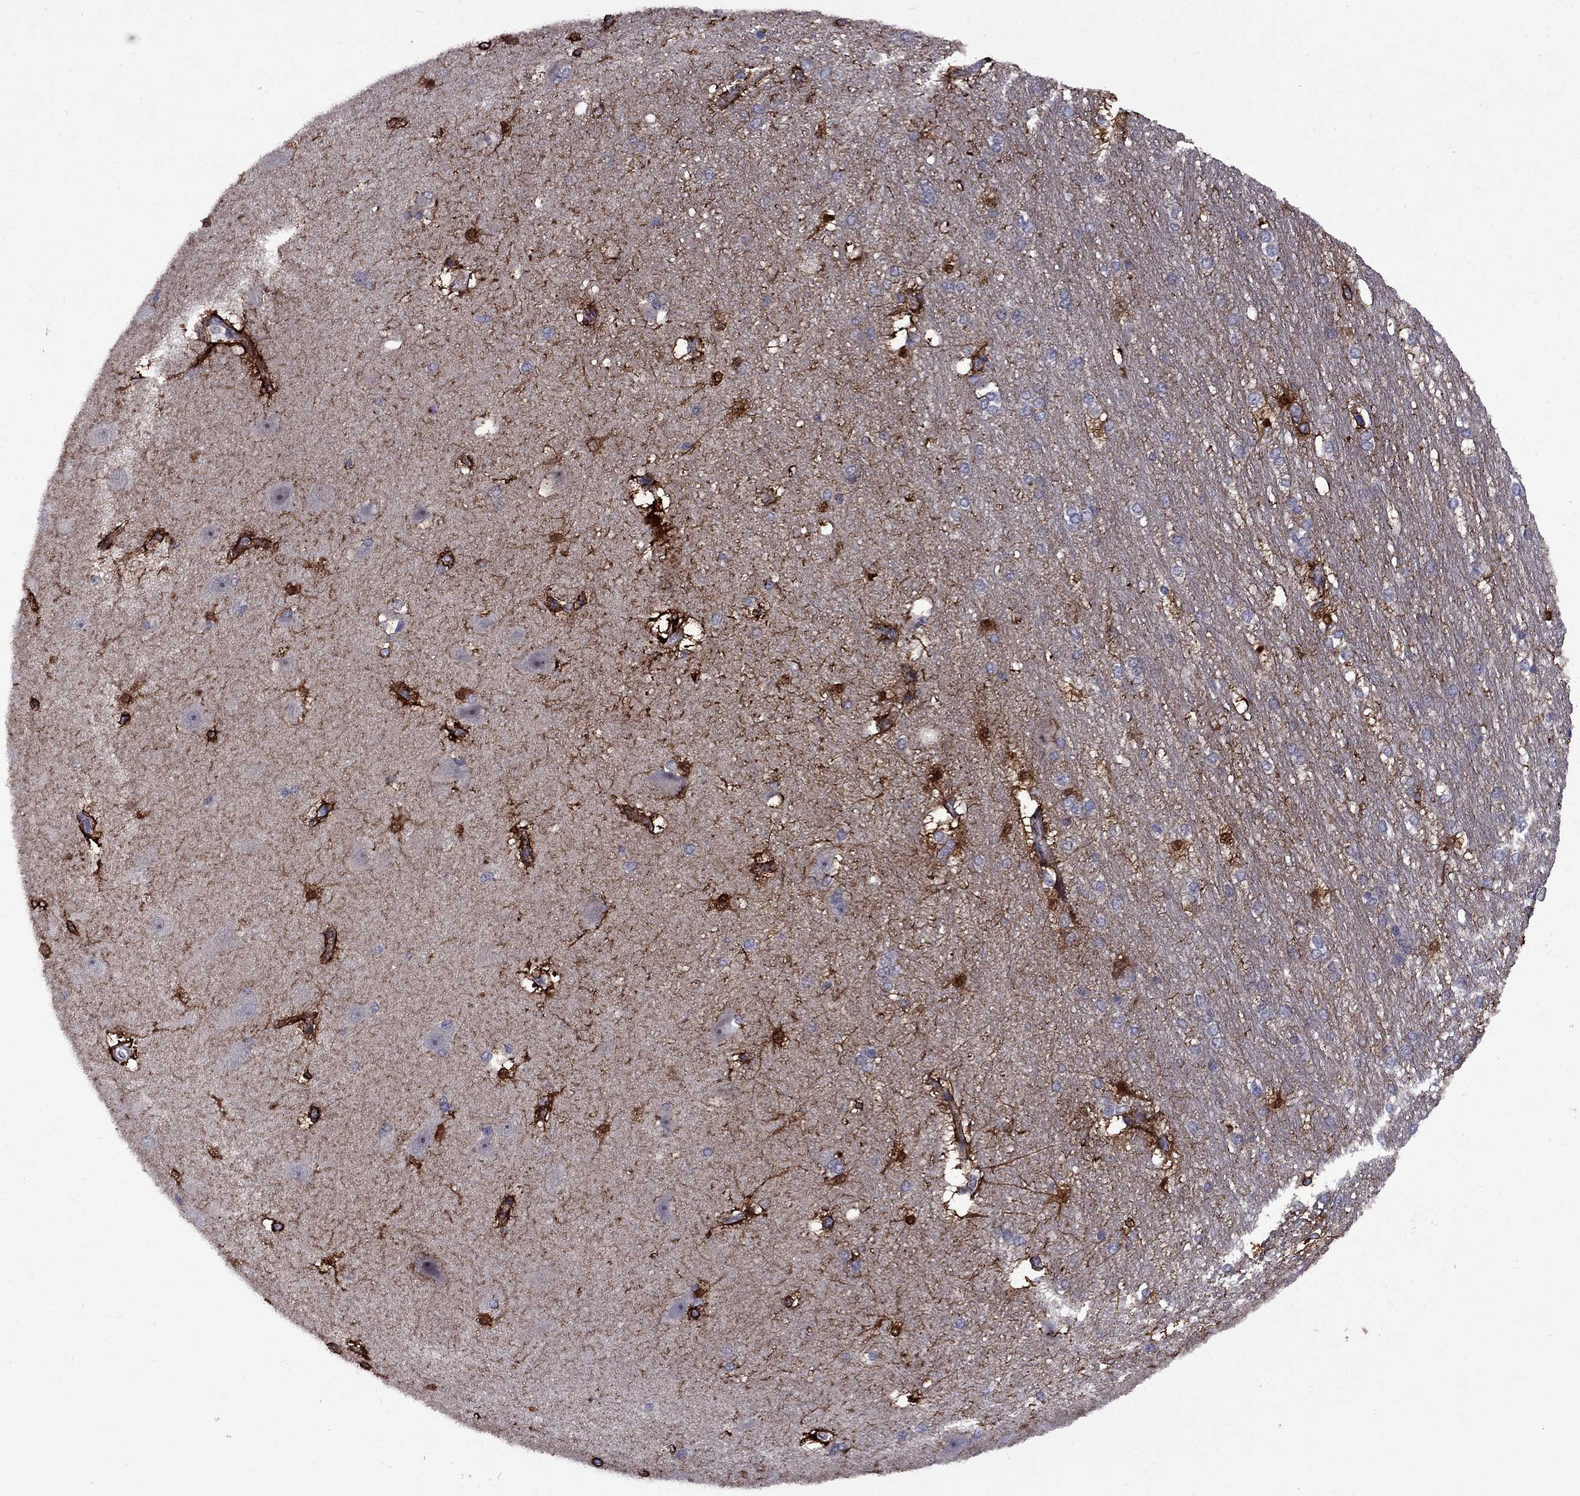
{"staining": {"intensity": "strong", "quantity": "25%-75%", "location": "cytoplasmic/membranous,nuclear"}, "tissue": "hippocampus", "cell_type": "Glial cells", "image_type": "normal", "snomed": [{"axis": "morphology", "description": "Normal tissue, NOS"}, {"axis": "topography", "description": "Cerebral cortex"}, {"axis": "topography", "description": "Hippocampus"}], "caption": "Hippocampus stained for a protein demonstrates strong cytoplasmic/membranous,nuclear positivity in glial cells. Nuclei are stained in blue.", "gene": "SNTA1", "patient": {"sex": "female", "age": 19}}